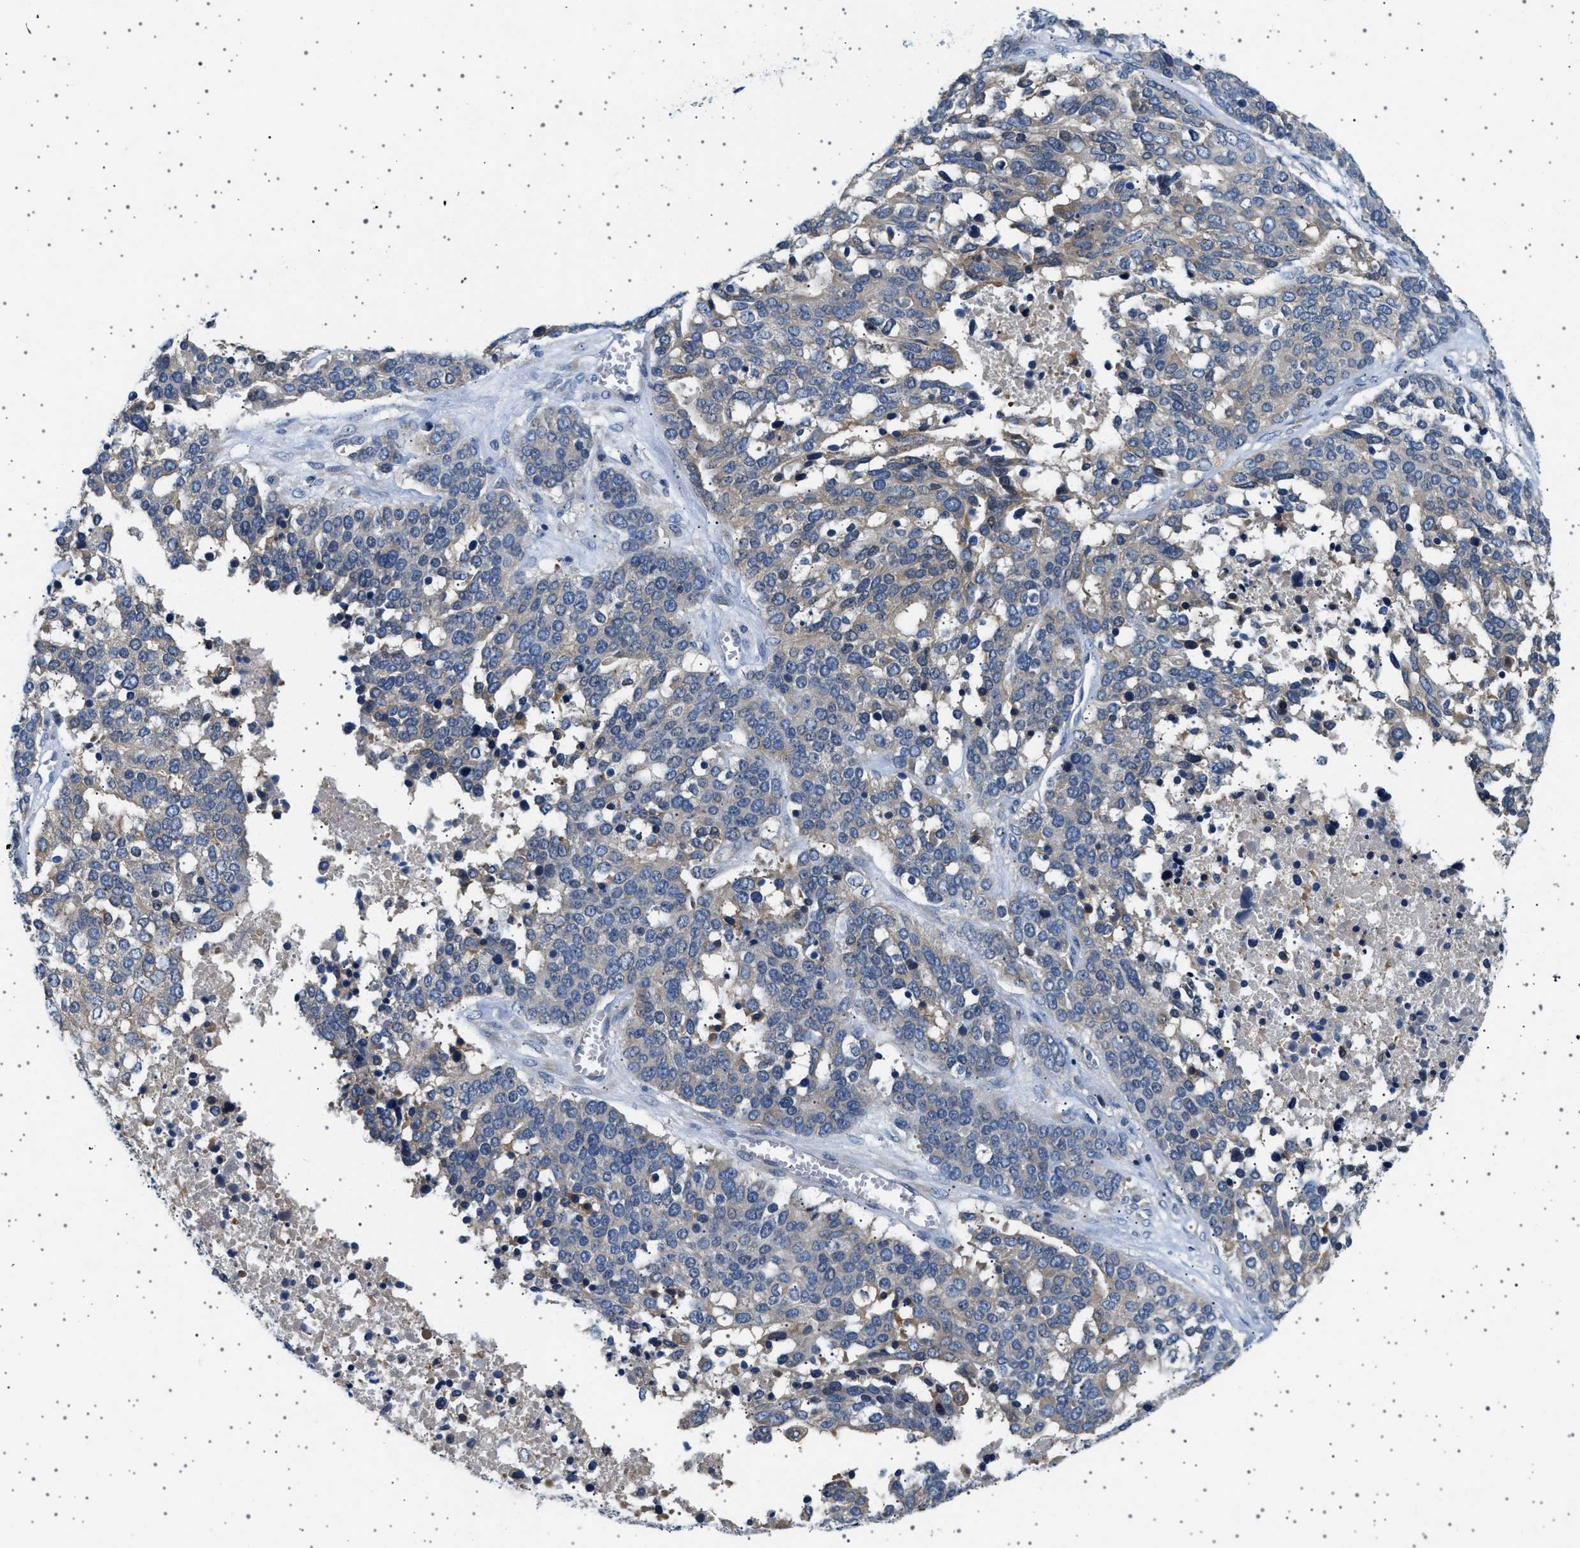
{"staining": {"intensity": "weak", "quantity": "25%-75%", "location": "cytoplasmic/membranous"}, "tissue": "ovarian cancer", "cell_type": "Tumor cells", "image_type": "cancer", "snomed": [{"axis": "morphology", "description": "Cystadenocarcinoma, serous, NOS"}, {"axis": "topography", "description": "Ovary"}], "caption": "This is a histology image of IHC staining of ovarian cancer, which shows weak expression in the cytoplasmic/membranous of tumor cells.", "gene": "PLPP6", "patient": {"sex": "female", "age": 44}}